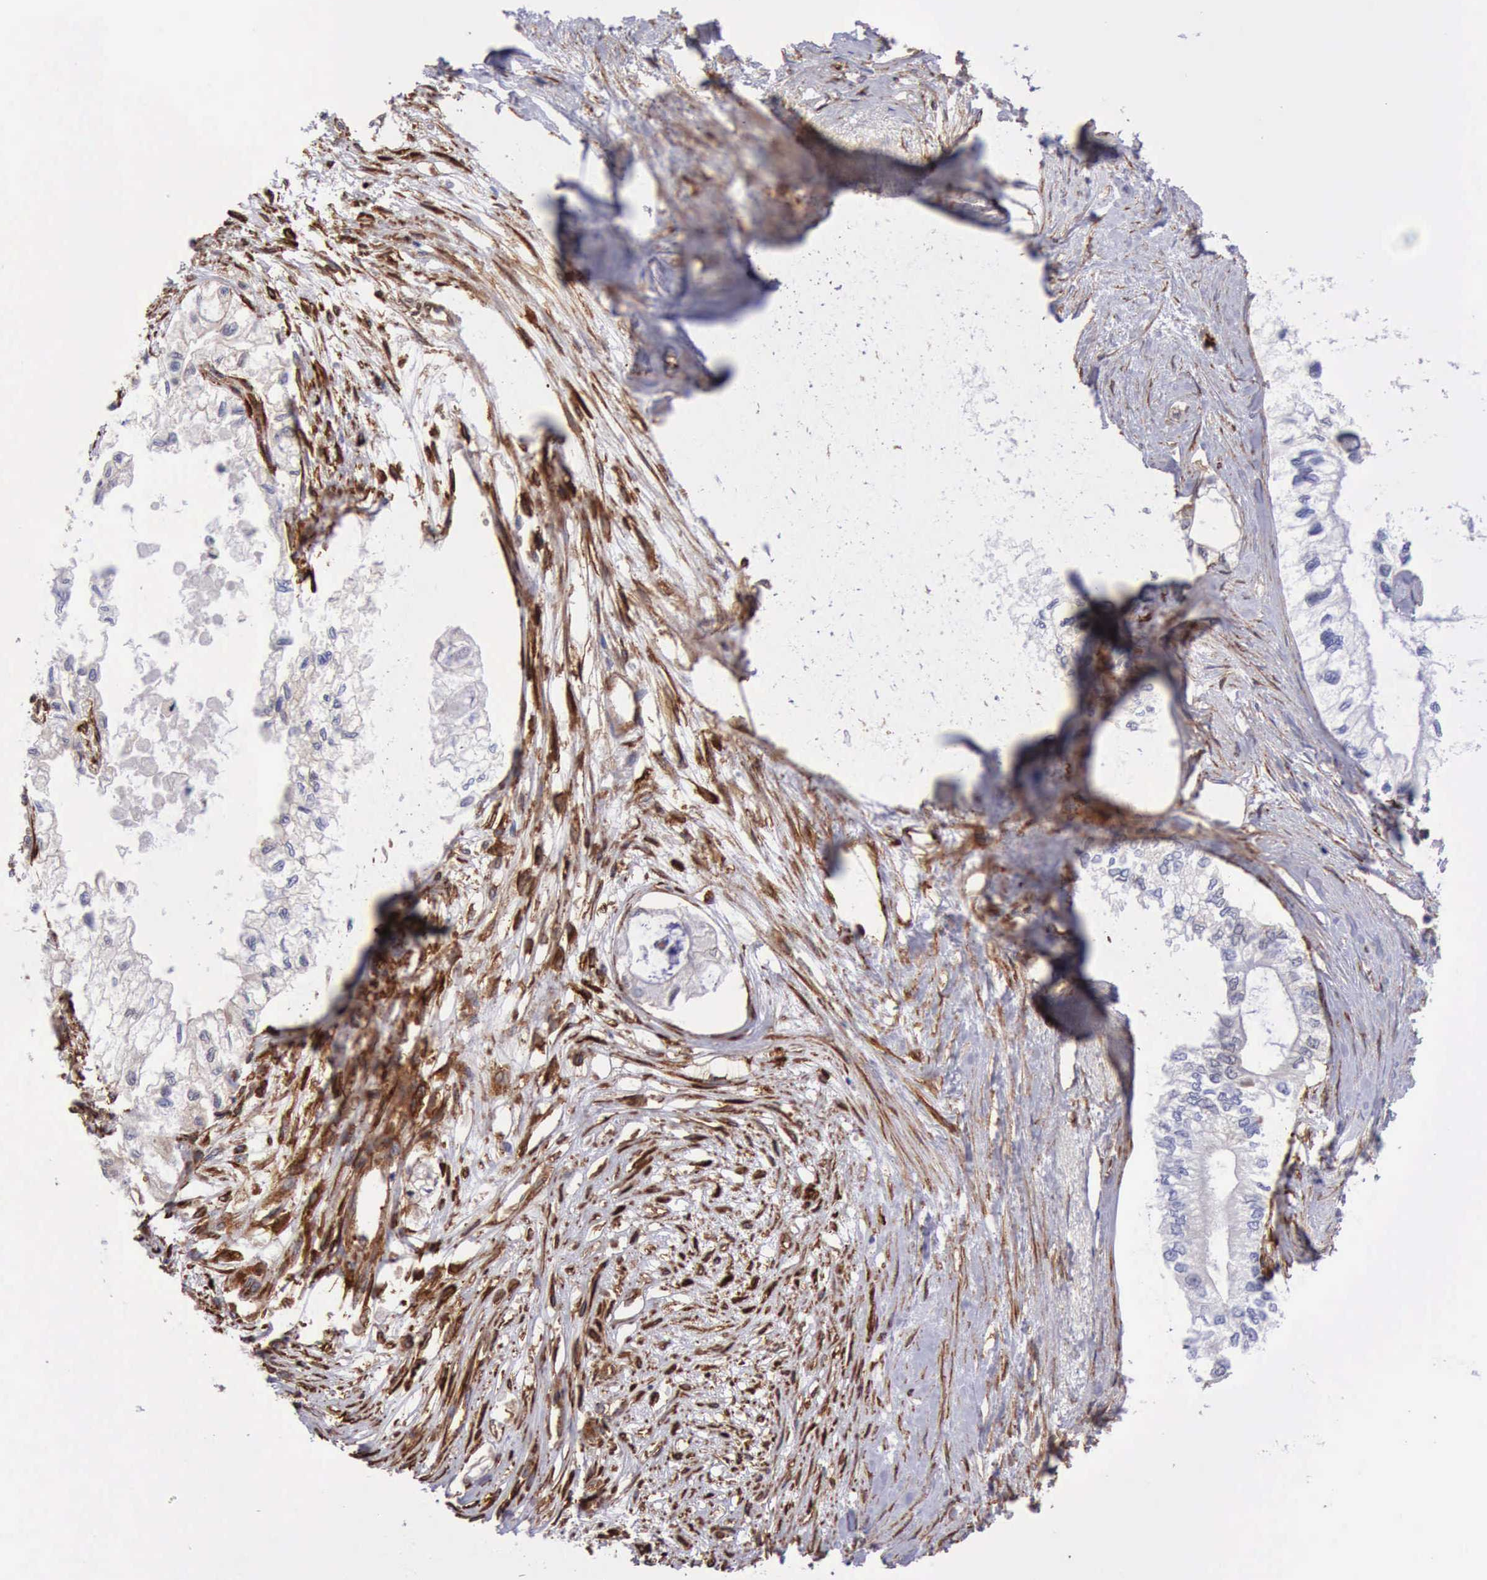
{"staining": {"intensity": "negative", "quantity": "none", "location": "none"}, "tissue": "pancreatic cancer", "cell_type": "Tumor cells", "image_type": "cancer", "snomed": [{"axis": "morphology", "description": "Adenocarcinoma, NOS"}, {"axis": "topography", "description": "Pancreas"}], "caption": "Immunohistochemical staining of human adenocarcinoma (pancreatic) reveals no significant positivity in tumor cells. (IHC, brightfield microscopy, high magnification).", "gene": "FLNA", "patient": {"sex": "male", "age": 79}}